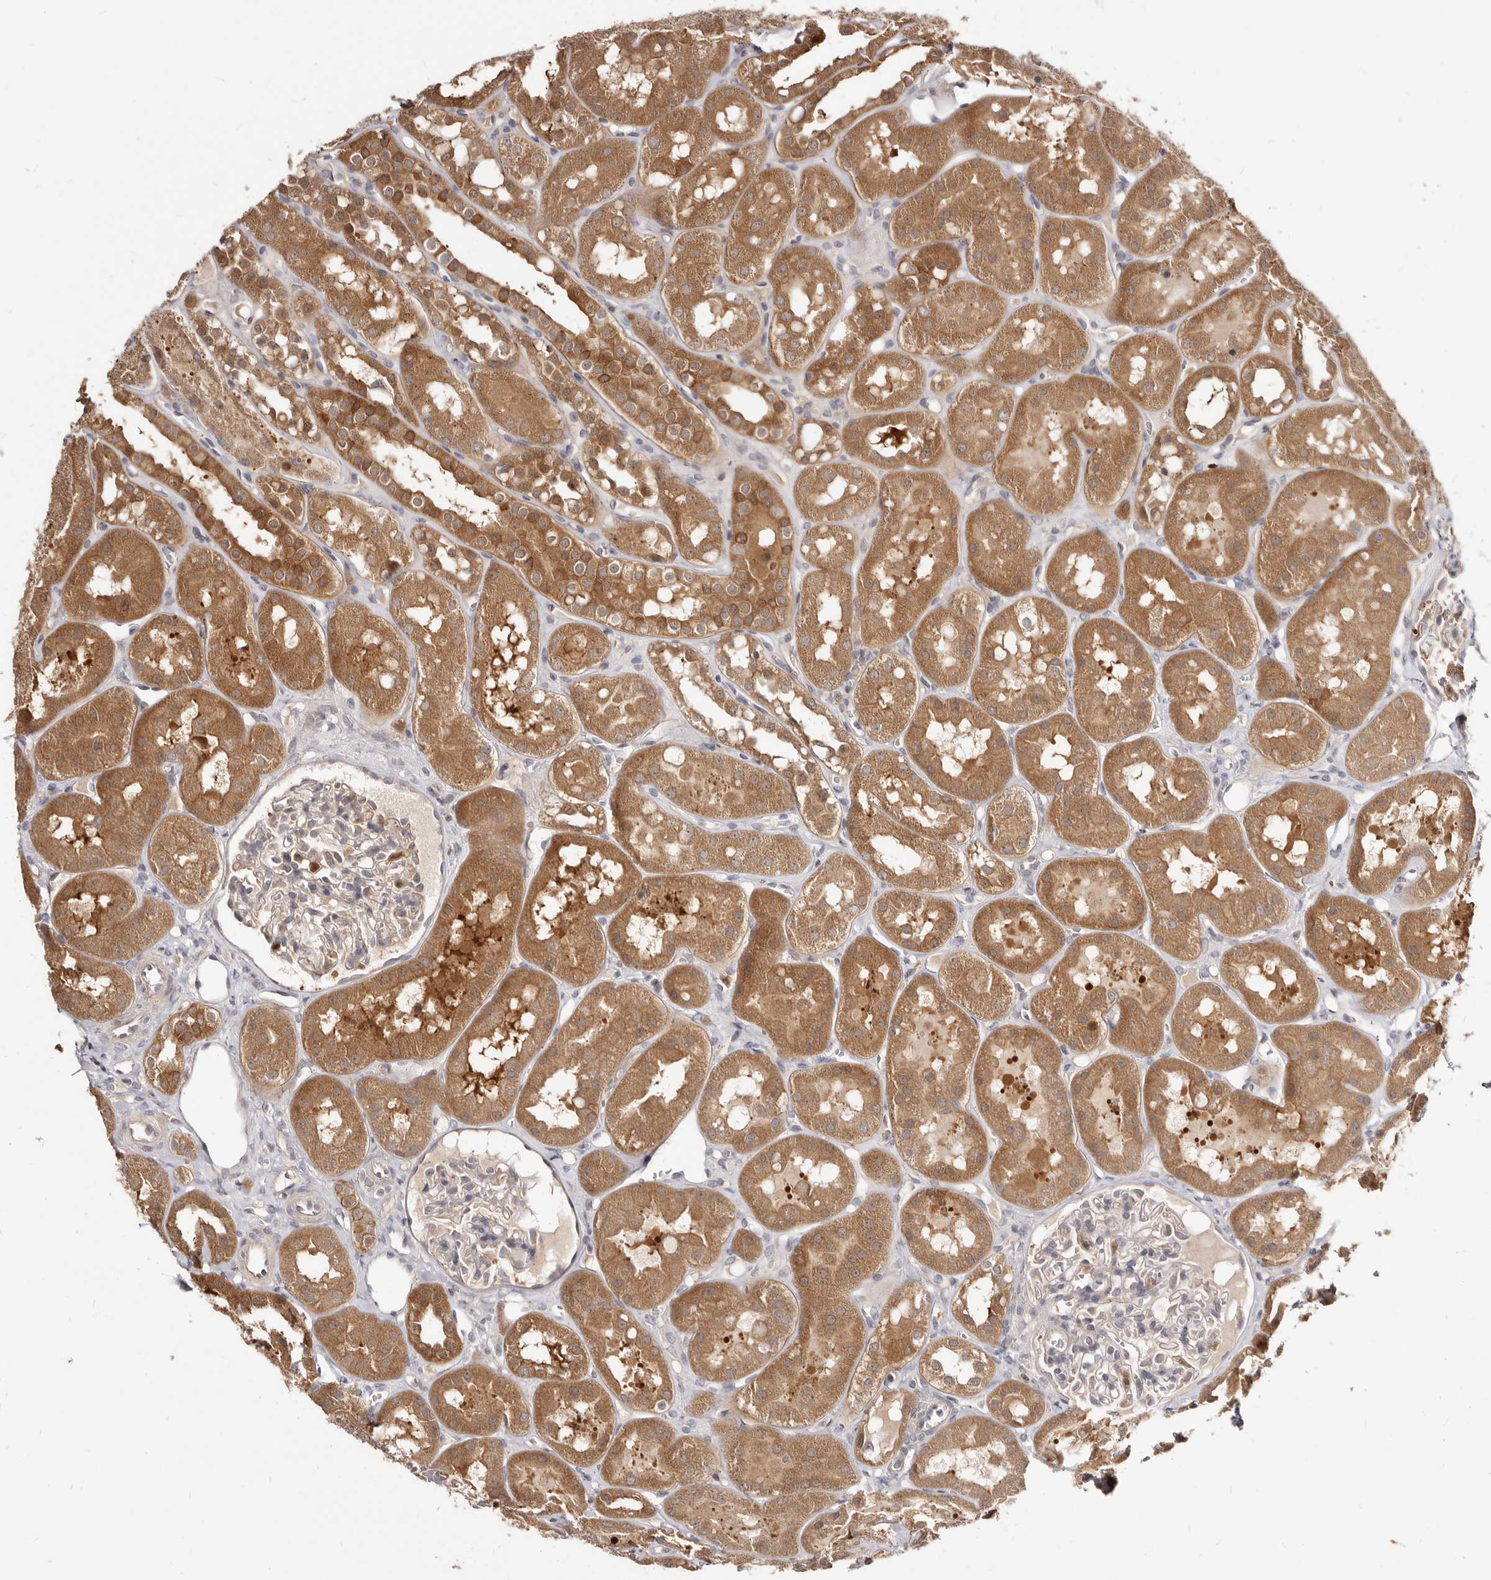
{"staining": {"intensity": "negative", "quantity": "none", "location": "none"}, "tissue": "kidney", "cell_type": "Cells in glomeruli", "image_type": "normal", "snomed": [{"axis": "morphology", "description": "Normal tissue, NOS"}, {"axis": "topography", "description": "Kidney"}], "caption": "Immunohistochemistry of unremarkable kidney reveals no expression in cells in glomeruli.", "gene": "TC2N", "patient": {"sex": "male", "age": 16}}